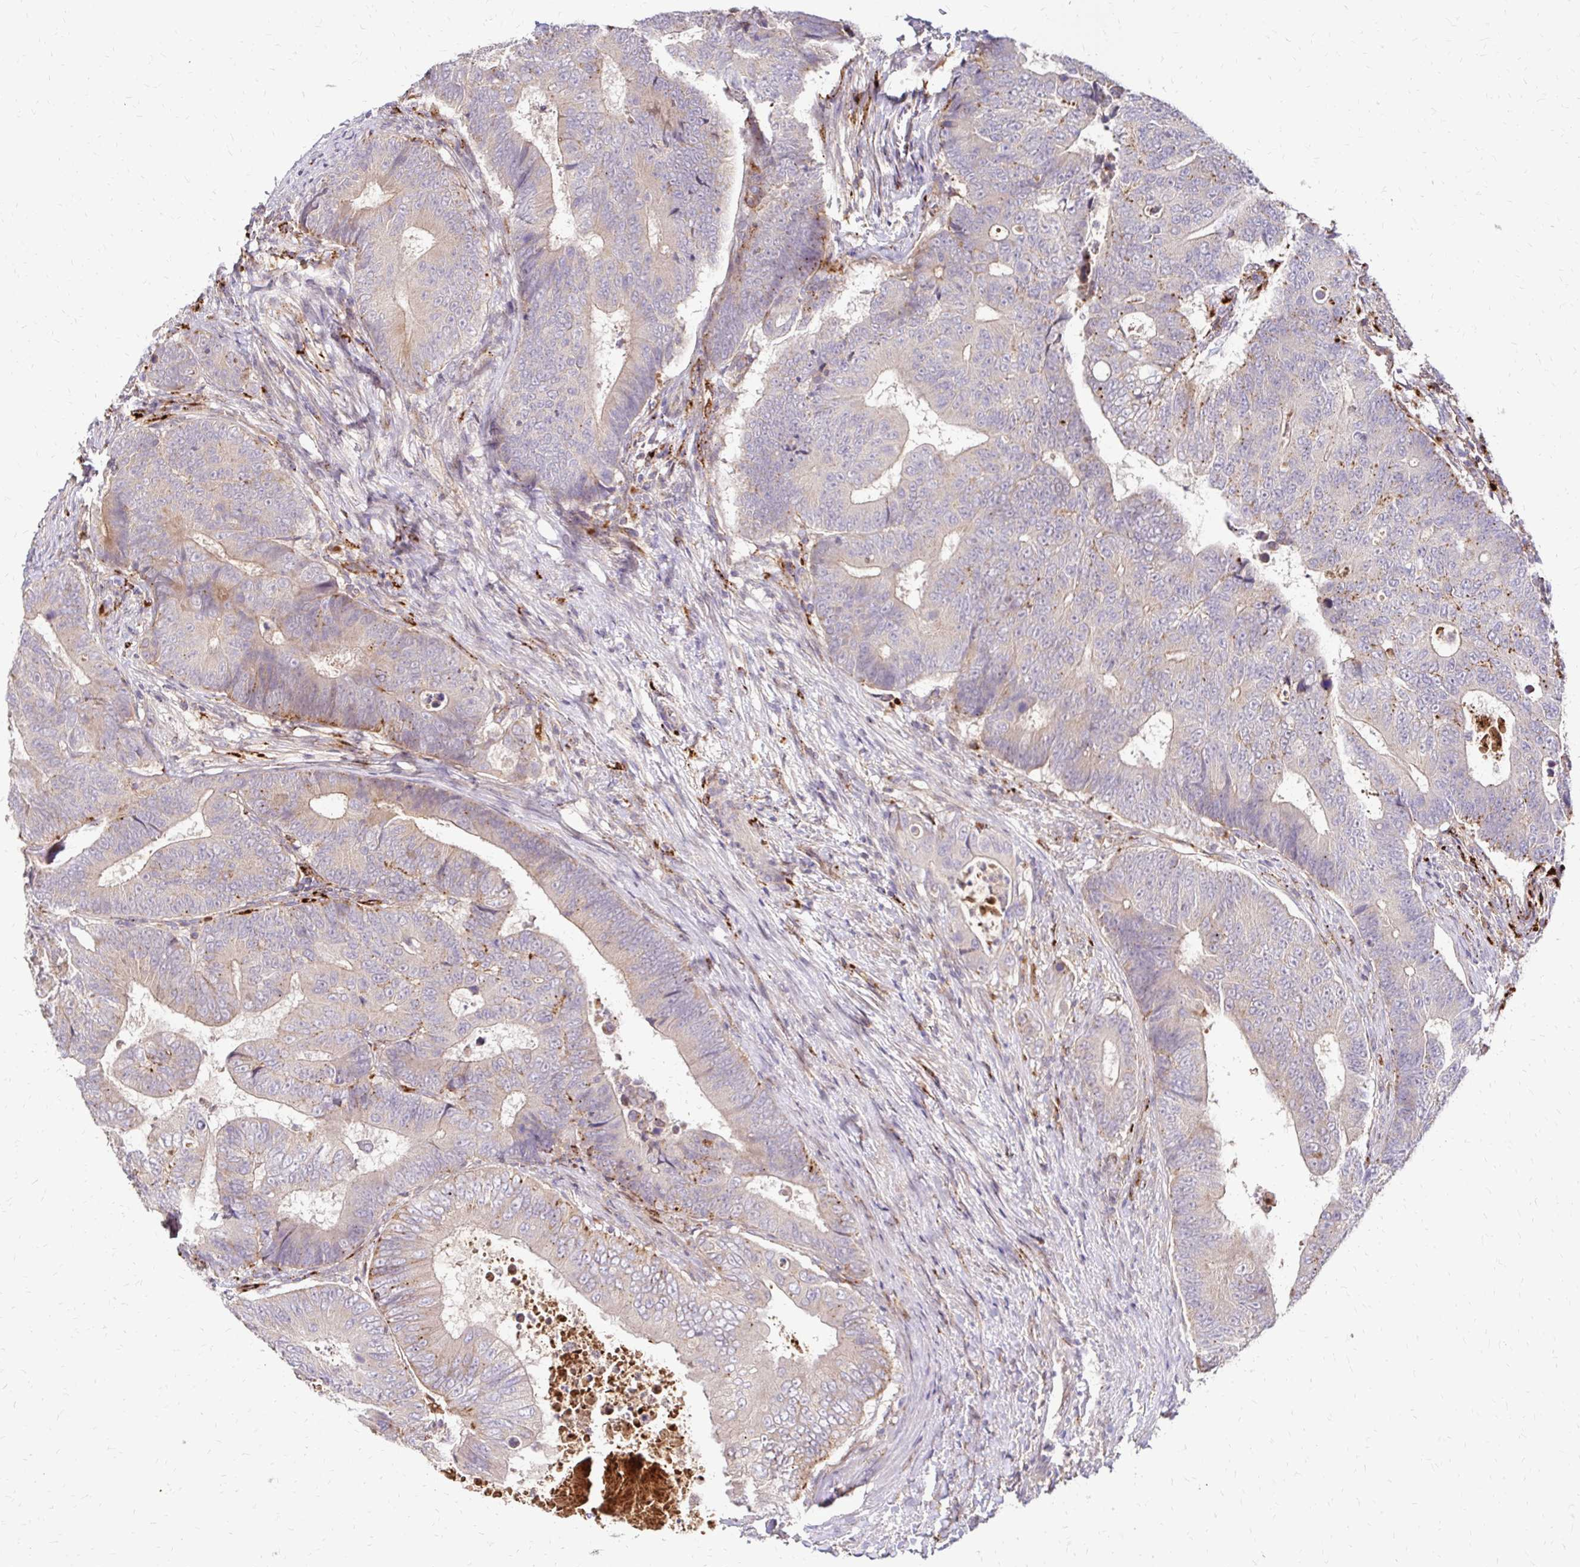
{"staining": {"intensity": "weak", "quantity": "<25%", "location": "cytoplasmic/membranous"}, "tissue": "colorectal cancer", "cell_type": "Tumor cells", "image_type": "cancer", "snomed": [{"axis": "morphology", "description": "Adenocarcinoma, NOS"}, {"axis": "topography", "description": "Colon"}], "caption": "There is no significant expression in tumor cells of adenocarcinoma (colorectal).", "gene": "IDUA", "patient": {"sex": "female", "age": 48}}